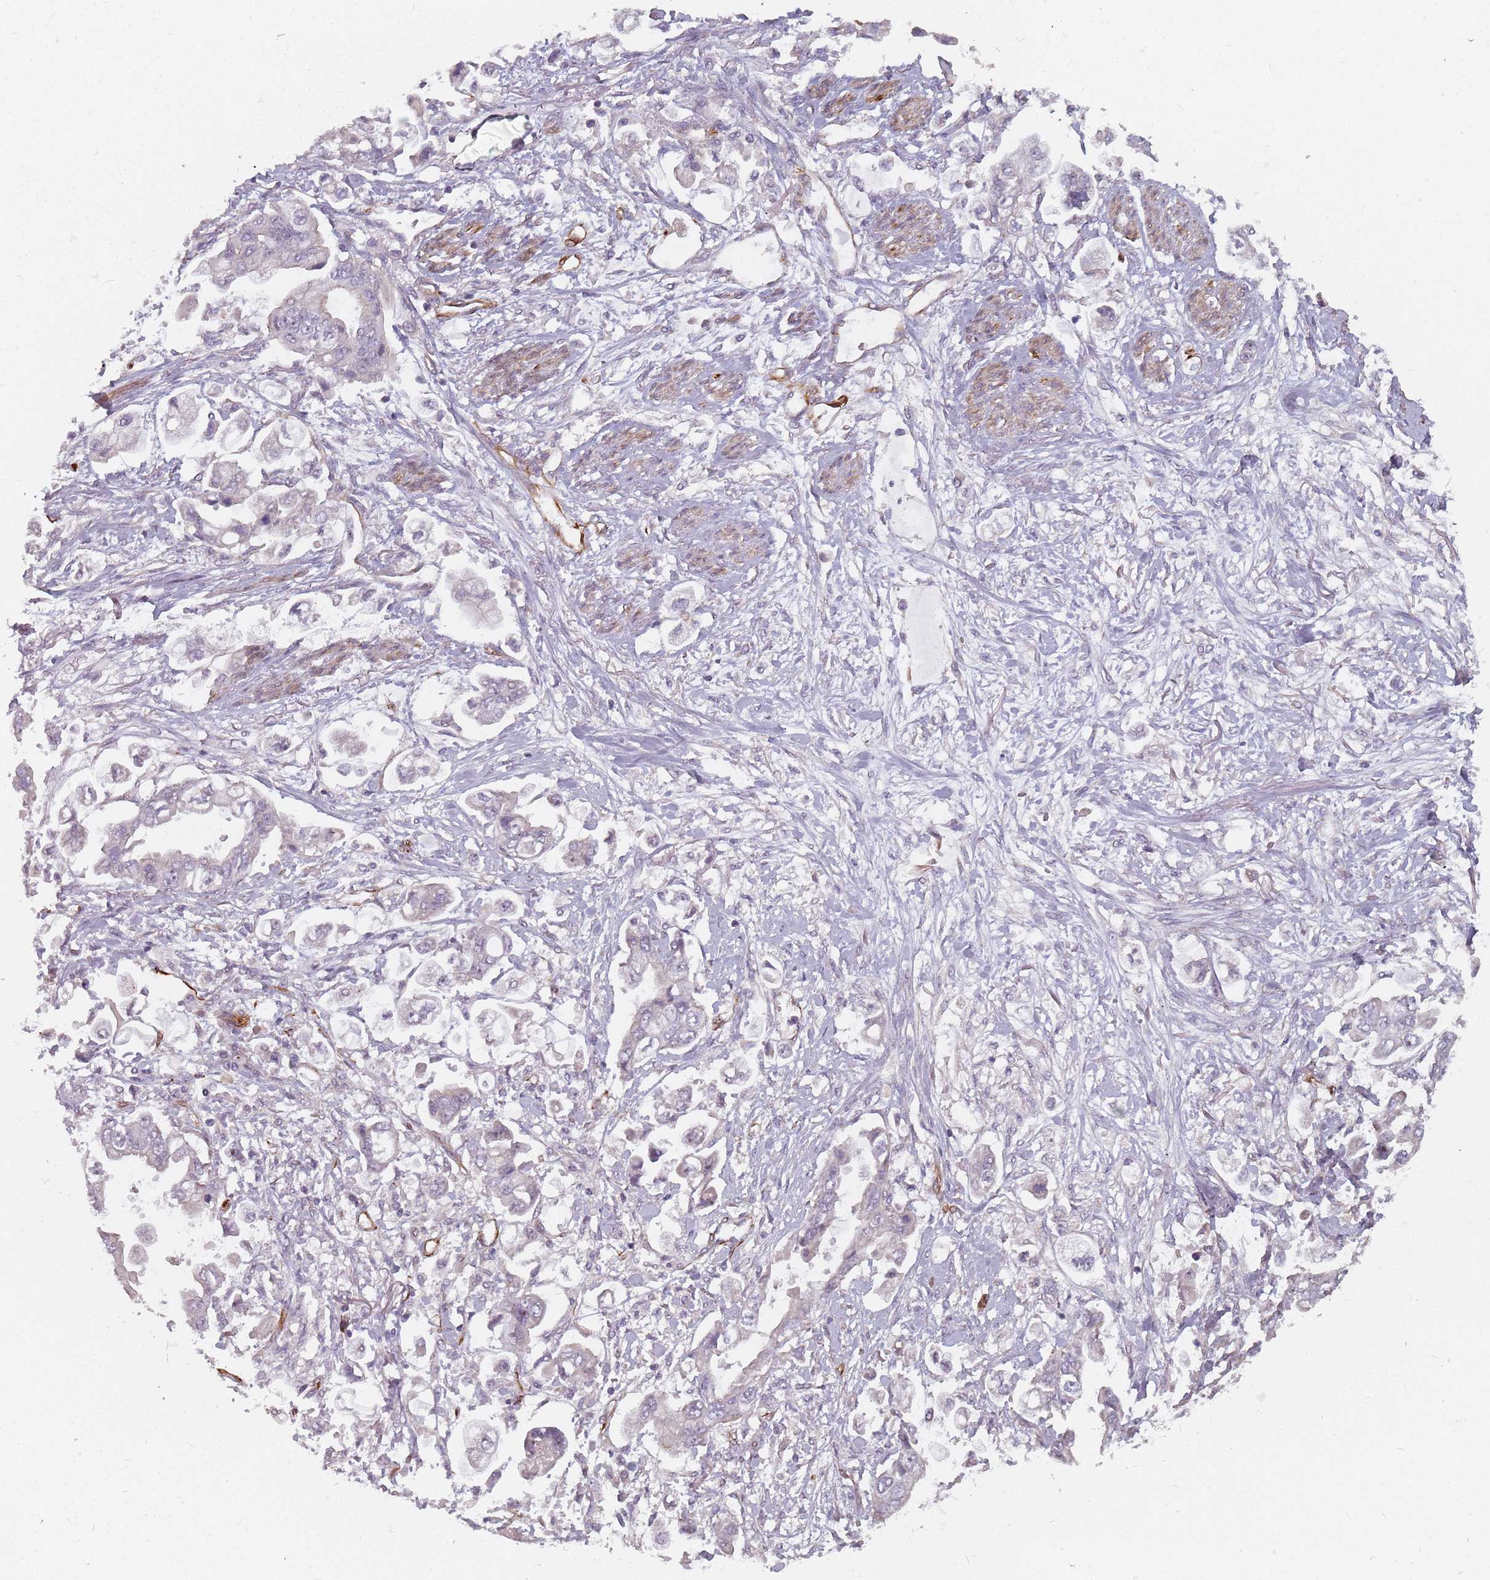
{"staining": {"intensity": "negative", "quantity": "none", "location": "none"}, "tissue": "stomach cancer", "cell_type": "Tumor cells", "image_type": "cancer", "snomed": [{"axis": "morphology", "description": "Adenocarcinoma, NOS"}, {"axis": "topography", "description": "Stomach"}], "caption": "The histopathology image exhibits no staining of tumor cells in stomach cancer.", "gene": "GAS2L3", "patient": {"sex": "male", "age": 62}}